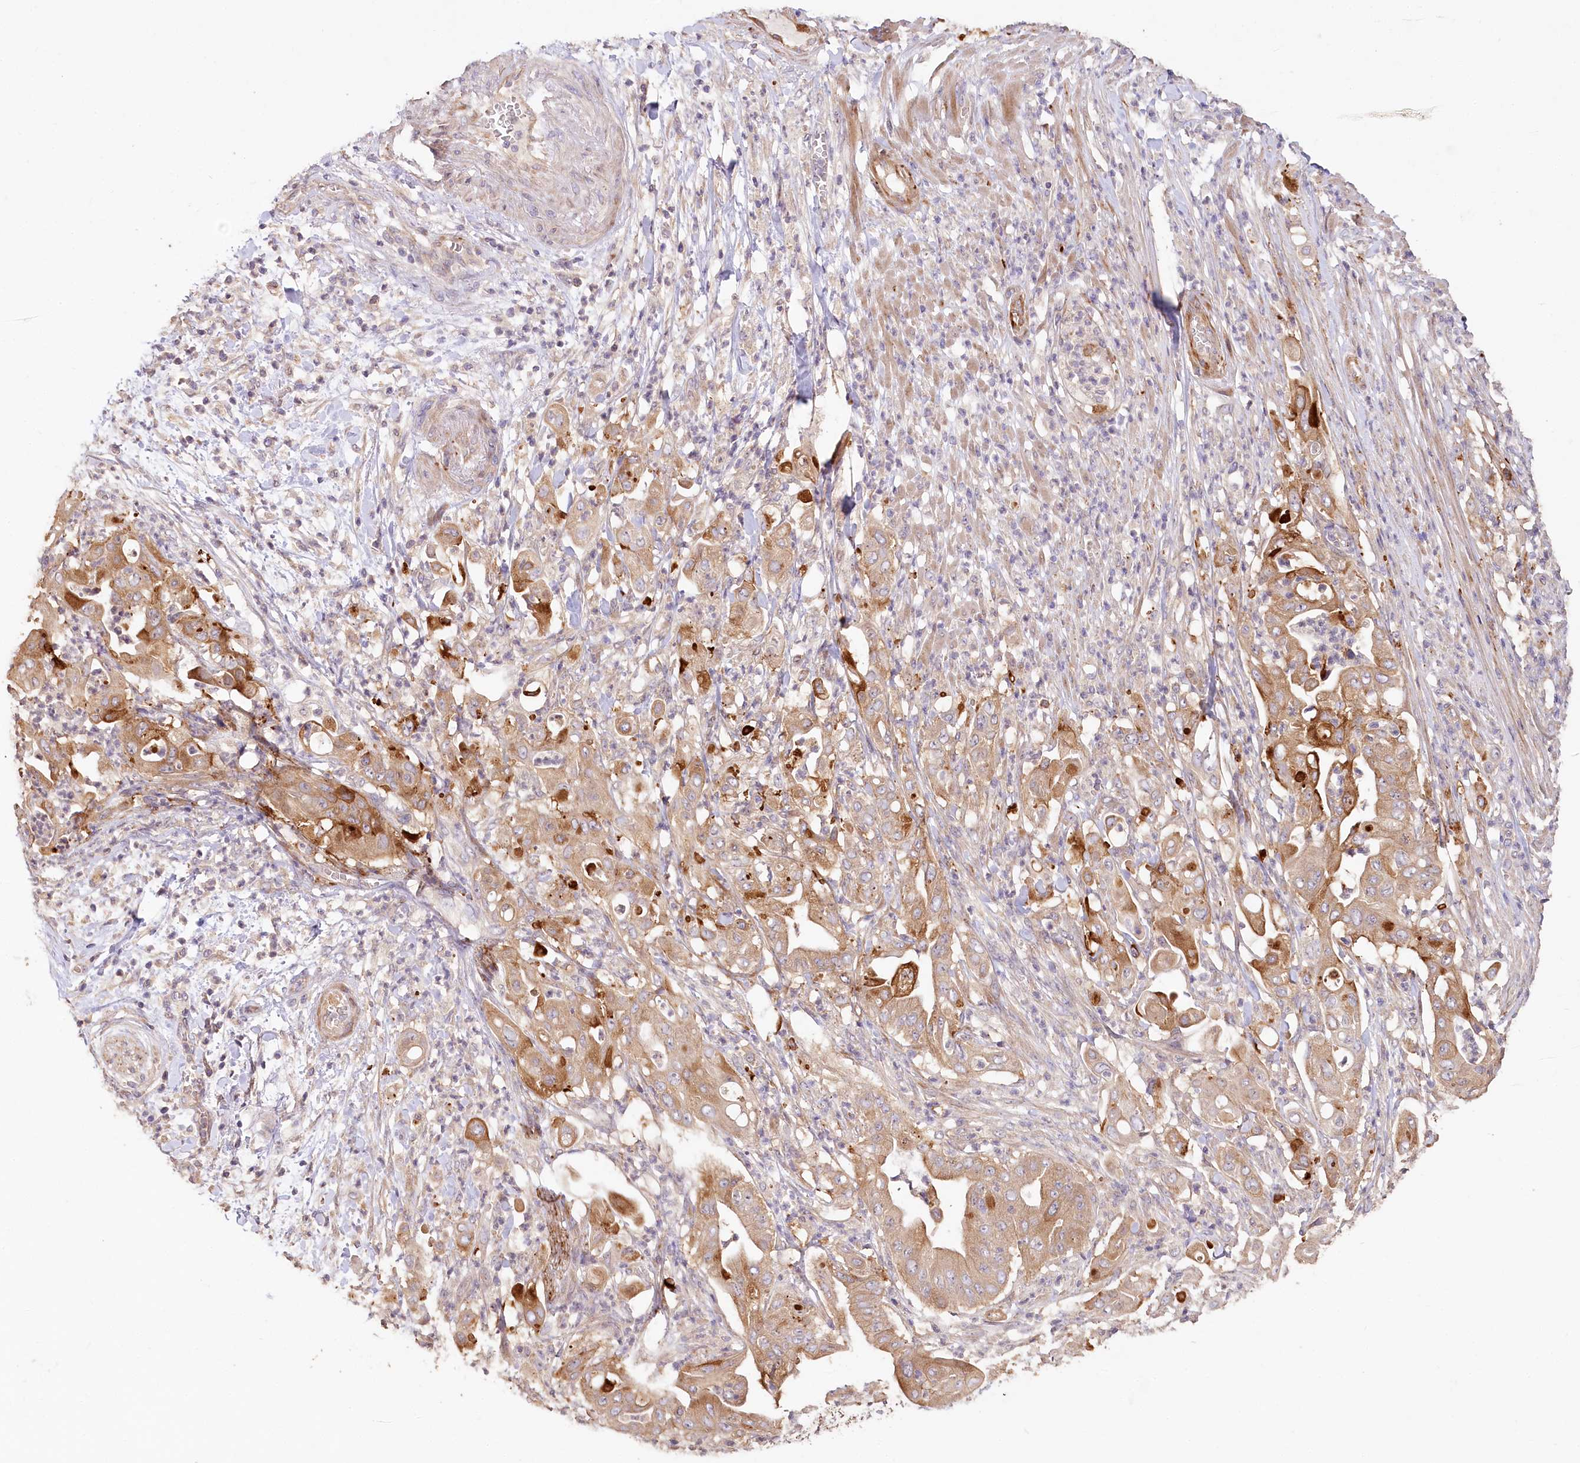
{"staining": {"intensity": "moderate", "quantity": ">75%", "location": "cytoplasmic/membranous"}, "tissue": "pancreatic cancer", "cell_type": "Tumor cells", "image_type": "cancer", "snomed": [{"axis": "morphology", "description": "Adenocarcinoma, NOS"}, {"axis": "topography", "description": "Pancreas"}], "caption": "Human pancreatic adenocarcinoma stained with a brown dye reveals moderate cytoplasmic/membranous positive staining in approximately >75% of tumor cells.", "gene": "IRAK1BP1", "patient": {"sex": "female", "age": 77}}